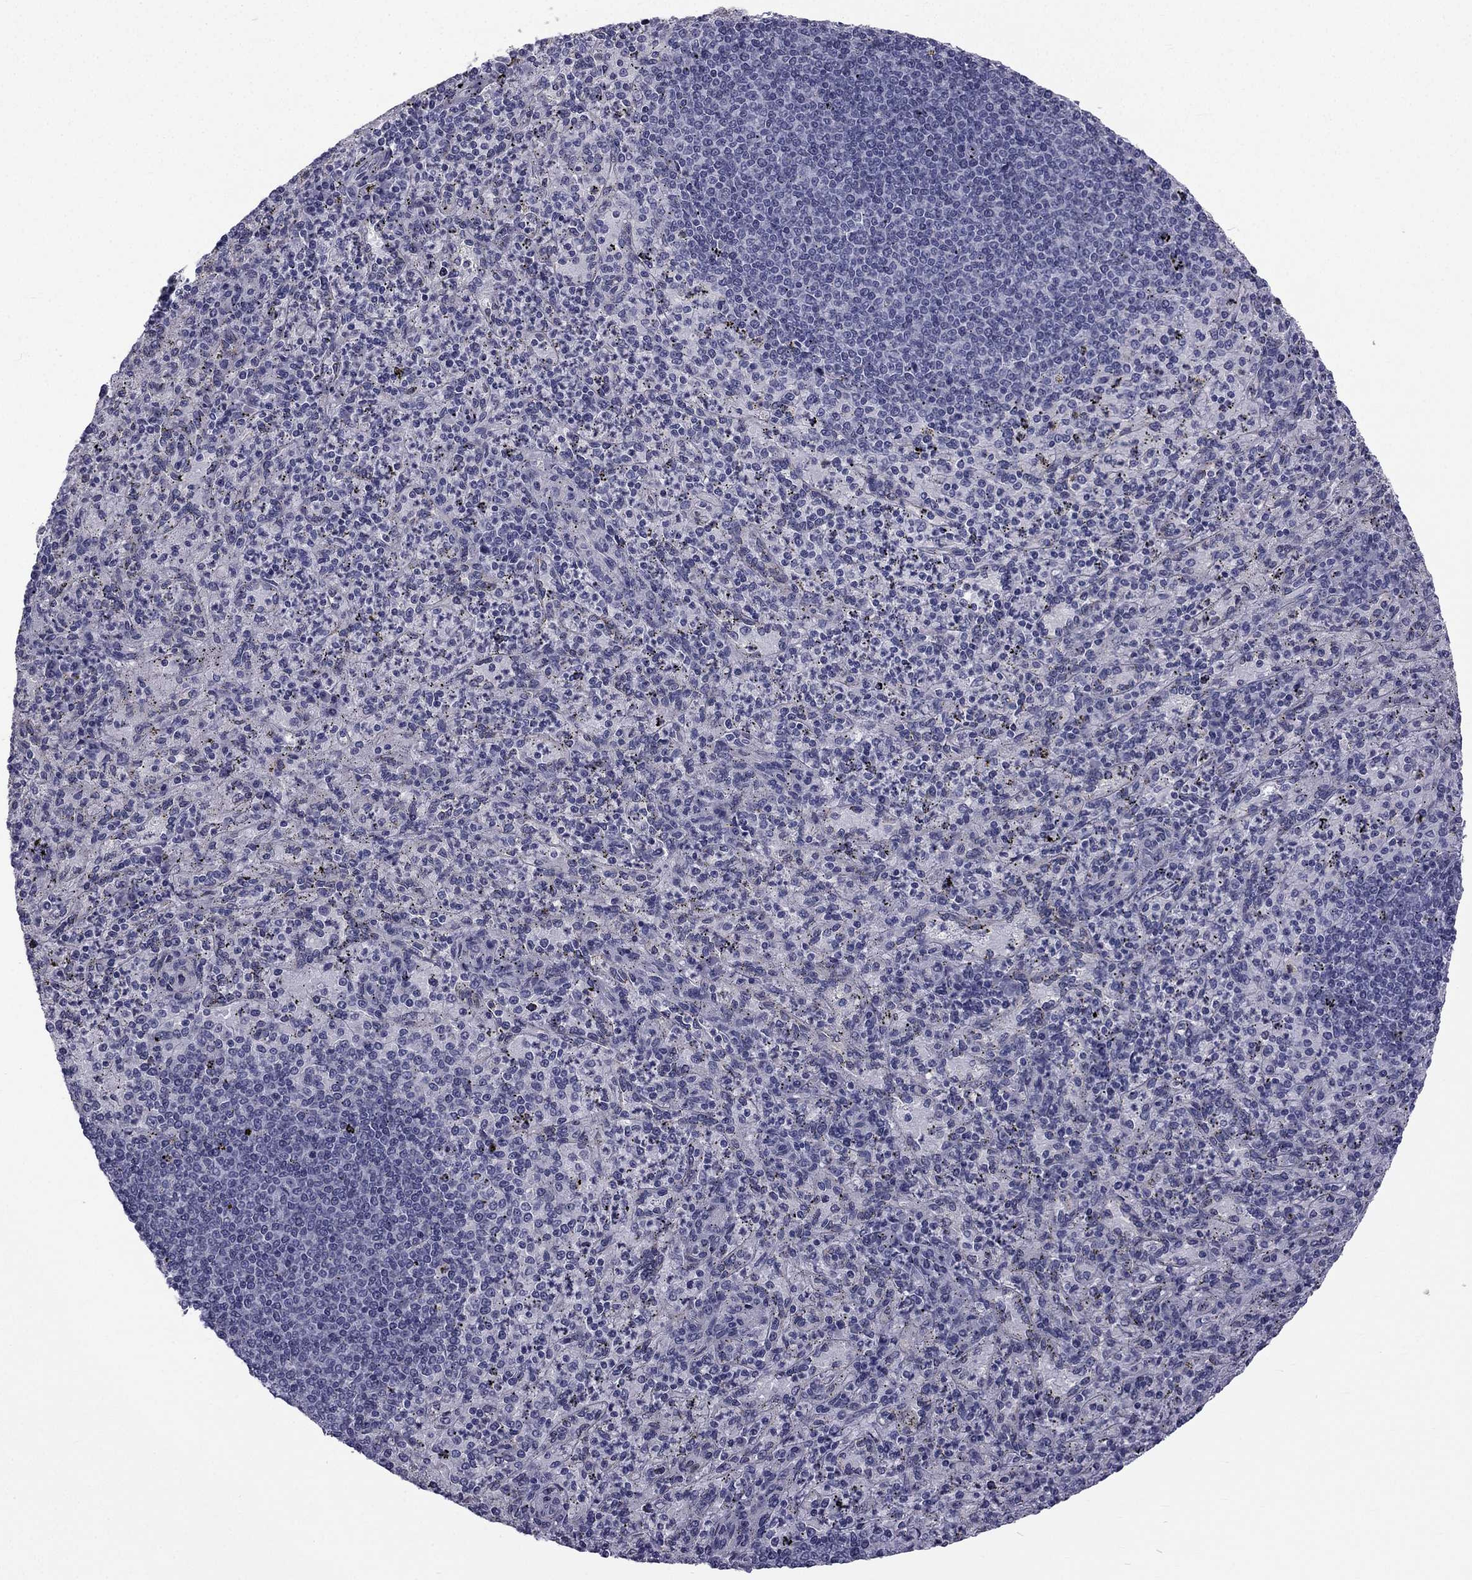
{"staining": {"intensity": "negative", "quantity": "none", "location": "none"}, "tissue": "spleen", "cell_type": "Cells in red pulp", "image_type": "normal", "snomed": [{"axis": "morphology", "description": "Normal tissue, NOS"}, {"axis": "topography", "description": "Spleen"}], "caption": "This histopathology image is of unremarkable spleen stained with immunohistochemistry (IHC) to label a protein in brown with the nuclei are counter-stained blue. There is no expression in cells in red pulp.", "gene": "CCDC40", "patient": {"sex": "male", "age": 60}}